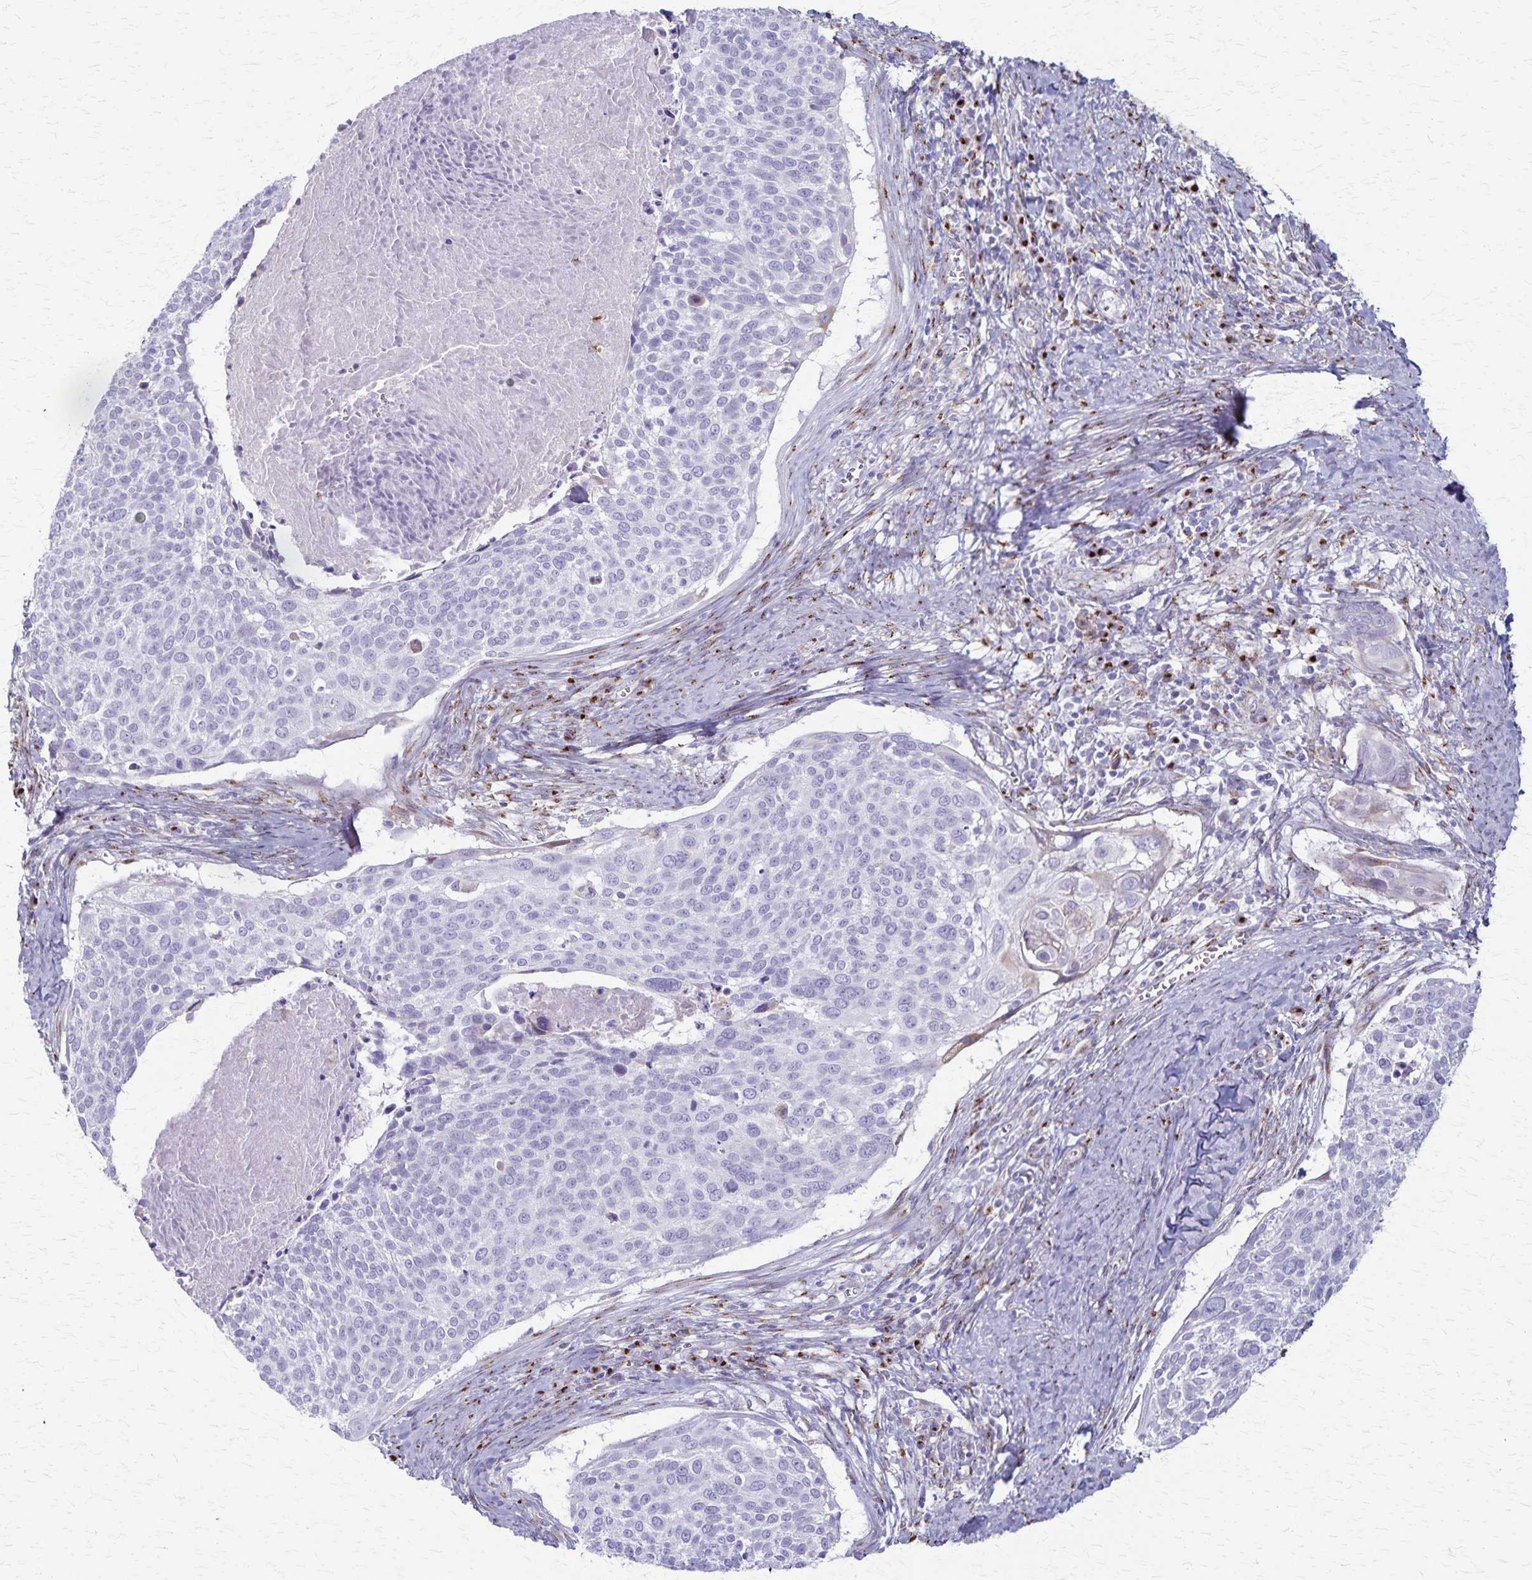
{"staining": {"intensity": "negative", "quantity": "none", "location": "none"}, "tissue": "cervical cancer", "cell_type": "Tumor cells", "image_type": "cancer", "snomed": [{"axis": "morphology", "description": "Squamous cell carcinoma, NOS"}, {"axis": "topography", "description": "Cervix"}], "caption": "This is an IHC histopathology image of human cervical cancer (squamous cell carcinoma). There is no positivity in tumor cells.", "gene": "MCFD2", "patient": {"sex": "female", "age": 39}}